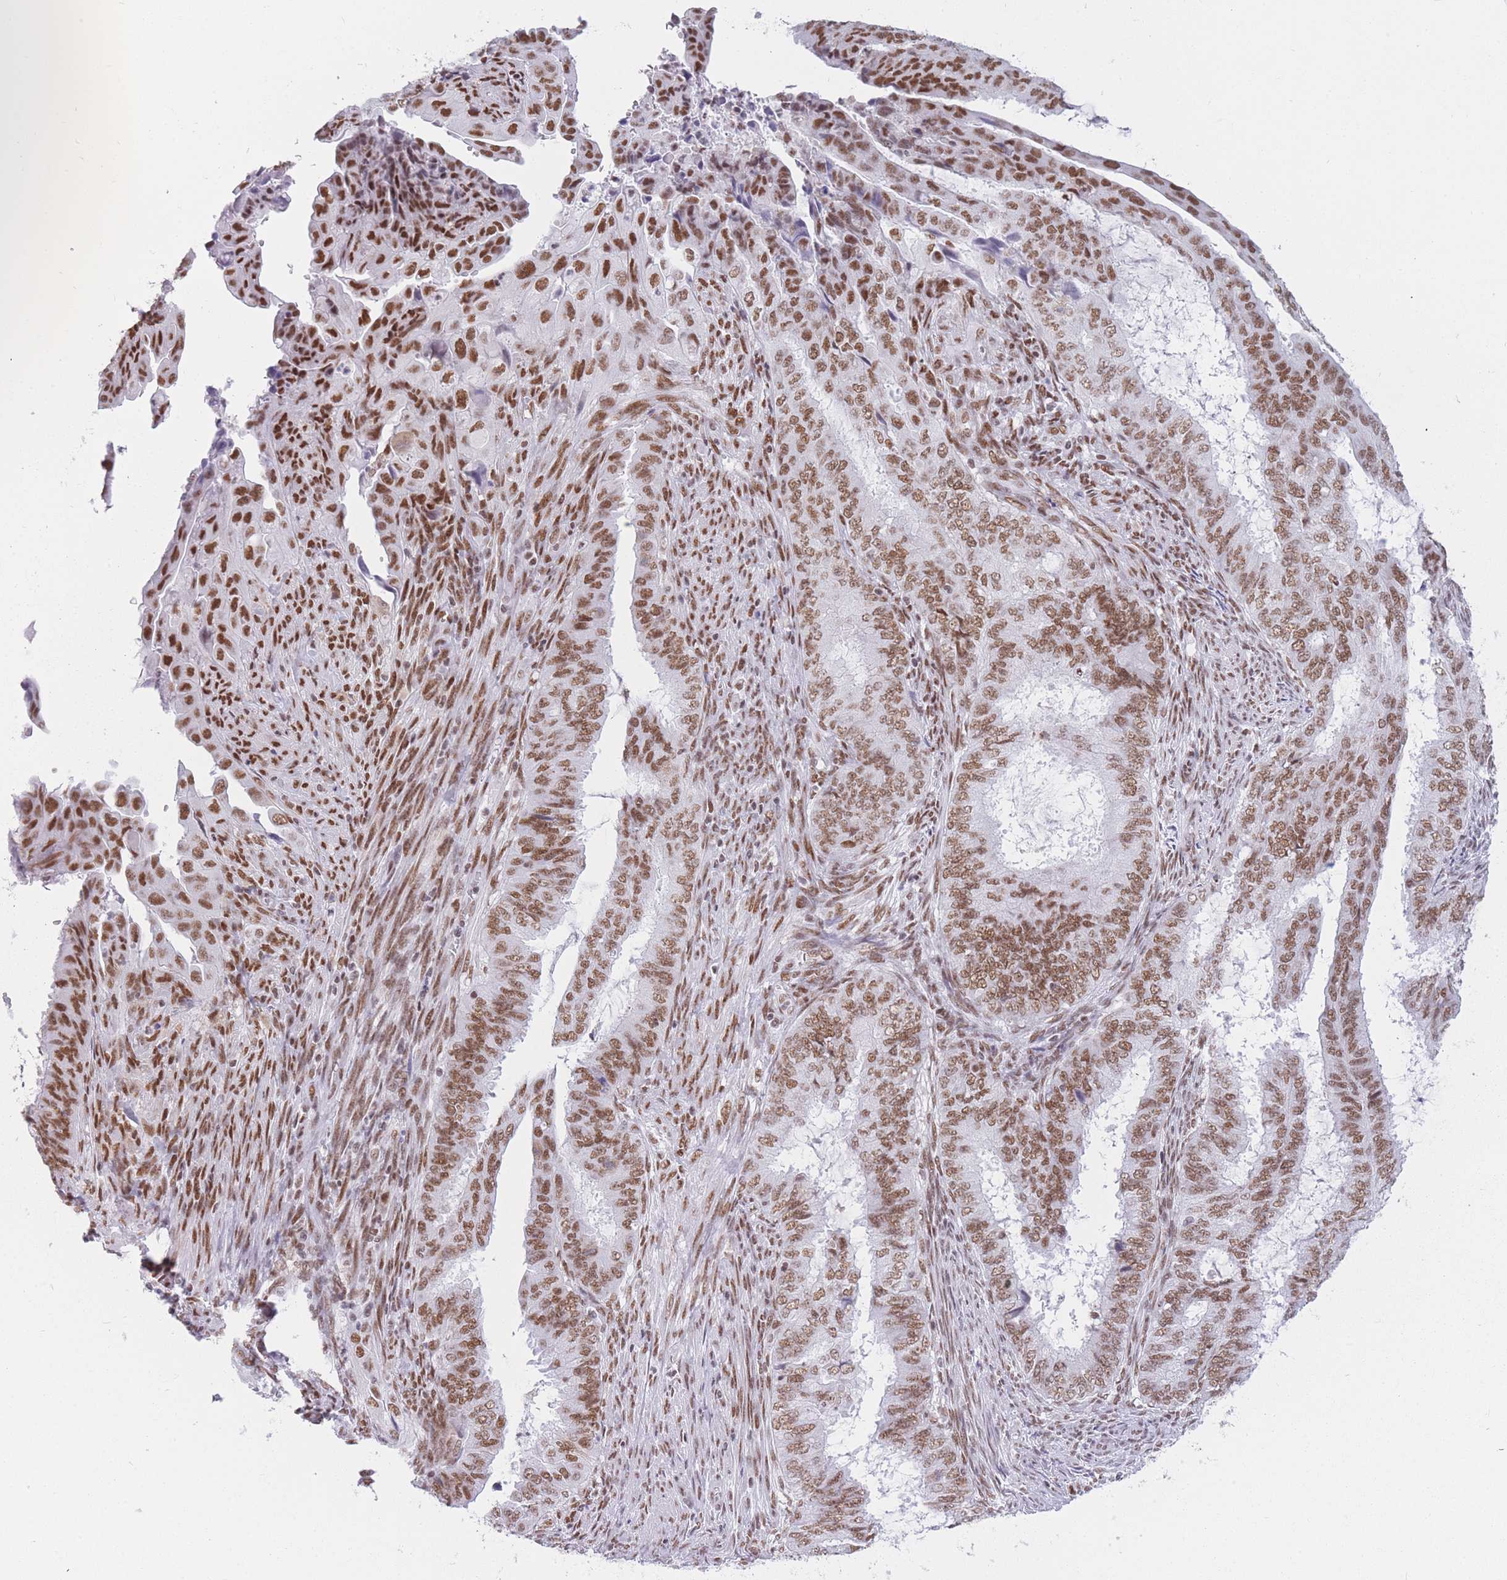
{"staining": {"intensity": "moderate", "quantity": ">75%", "location": "nuclear"}, "tissue": "endometrial cancer", "cell_type": "Tumor cells", "image_type": "cancer", "snomed": [{"axis": "morphology", "description": "Adenocarcinoma, NOS"}, {"axis": "topography", "description": "Endometrium"}], "caption": "Adenocarcinoma (endometrial) stained with a protein marker shows moderate staining in tumor cells.", "gene": "HNRNPUL1", "patient": {"sex": "female", "age": 51}}